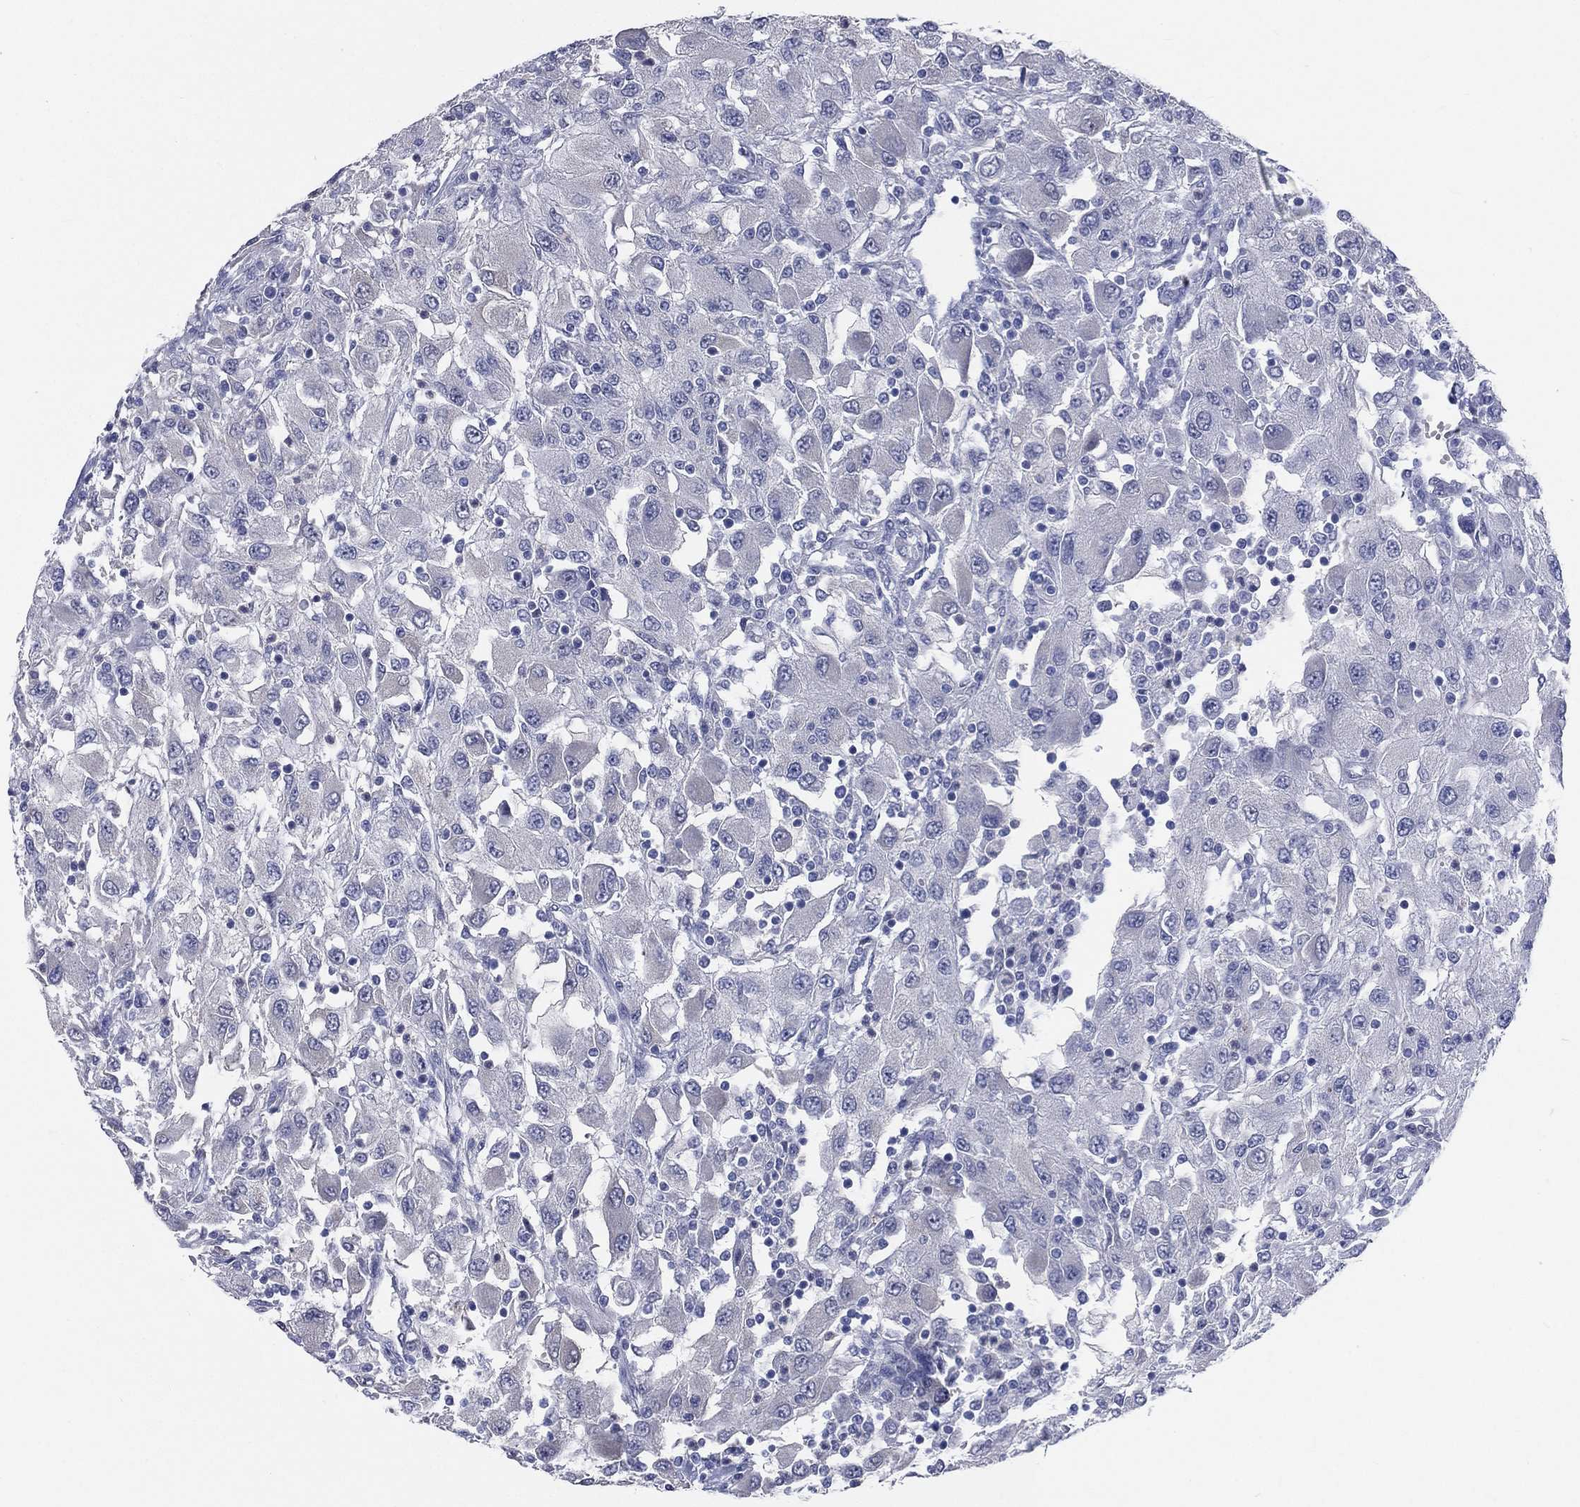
{"staining": {"intensity": "negative", "quantity": "none", "location": "none"}, "tissue": "renal cancer", "cell_type": "Tumor cells", "image_type": "cancer", "snomed": [{"axis": "morphology", "description": "Adenocarcinoma, NOS"}, {"axis": "topography", "description": "Kidney"}], "caption": "Immunohistochemistry (IHC) of human renal cancer (adenocarcinoma) reveals no expression in tumor cells. (DAB IHC visualized using brightfield microscopy, high magnification).", "gene": "AKAP3", "patient": {"sex": "female", "age": 67}}